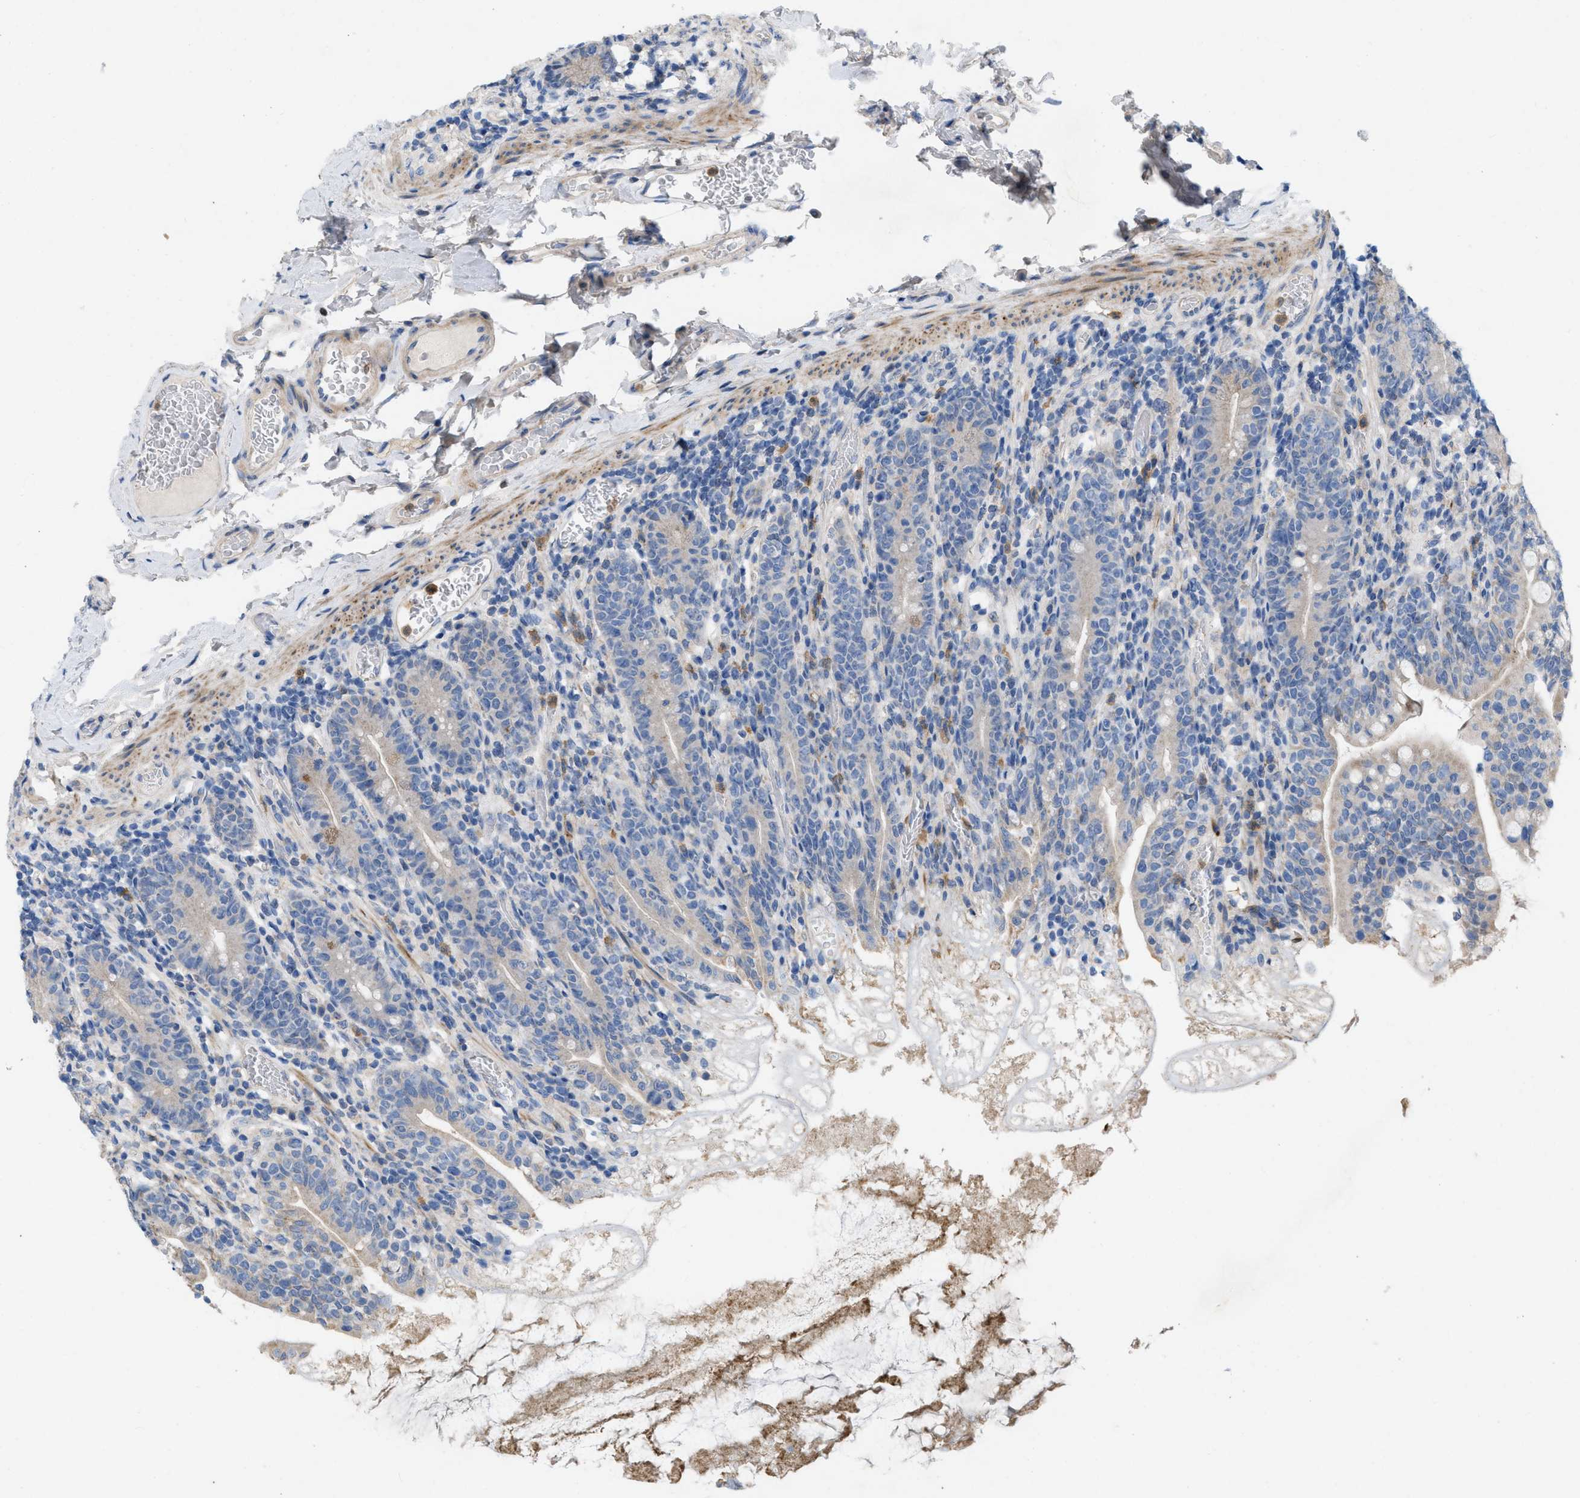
{"staining": {"intensity": "strong", "quantity": "25%-75%", "location": "cytoplasmic/membranous"}, "tissue": "small intestine", "cell_type": "Glandular cells", "image_type": "normal", "snomed": [{"axis": "morphology", "description": "Normal tissue, NOS"}, {"axis": "topography", "description": "Small intestine"}], "caption": "Unremarkable small intestine shows strong cytoplasmic/membranous expression in about 25%-75% of glandular cells (brown staining indicates protein expression, while blue staining denotes nuclei)..", "gene": "PLPPR5", "patient": {"sex": "female", "age": 56}}